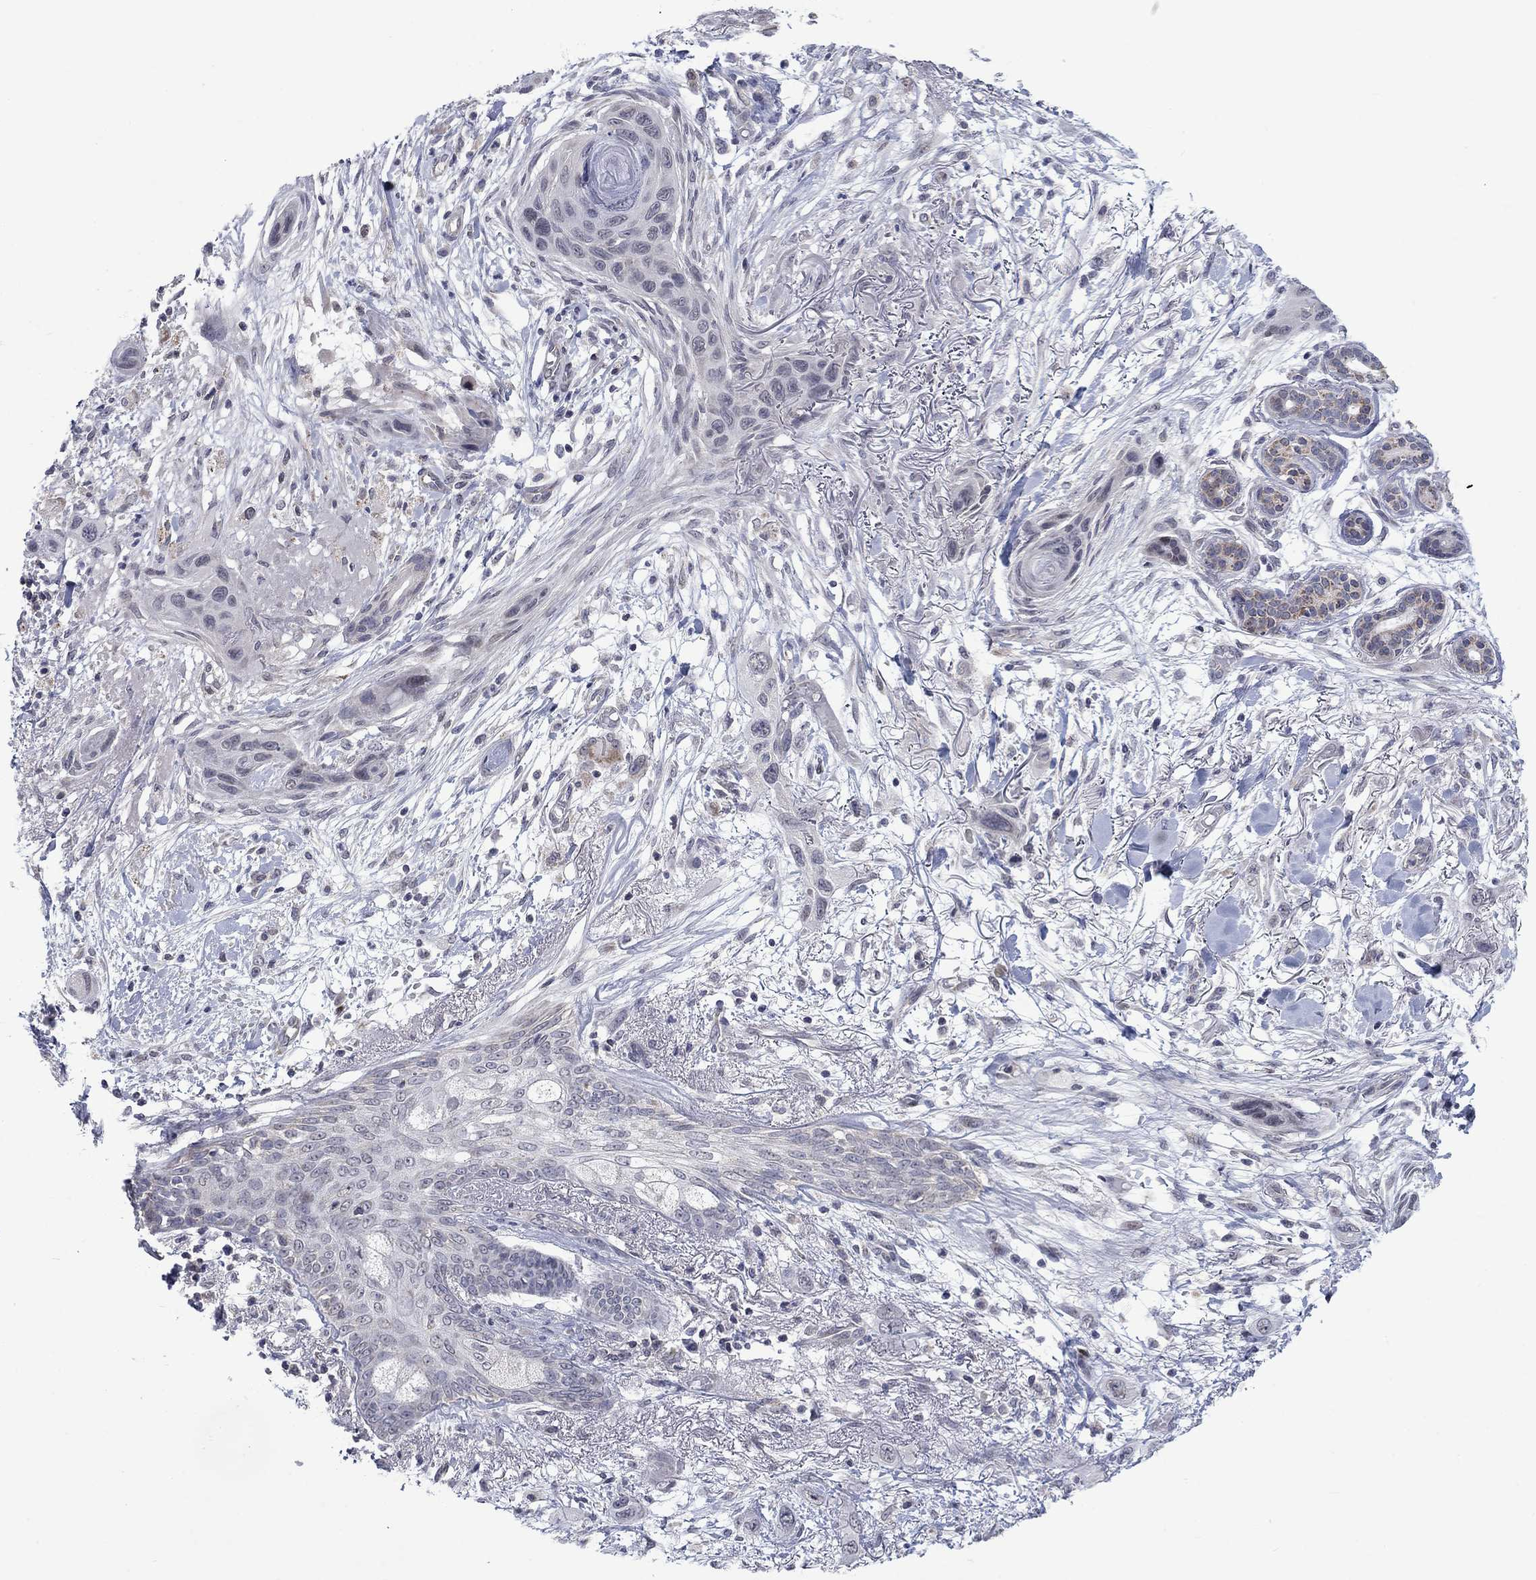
{"staining": {"intensity": "negative", "quantity": "none", "location": "none"}, "tissue": "skin cancer", "cell_type": "Tumor cells", "image_type": "cancer", "snomed": [{"axis": "morphology", "description": "Squamous cell carcinoma, NOS"}, {"axis": "topography", "description": "Skin"}], "caption": "IHC of squamous cell carcinoma (skin) reveals no positivity in tumor cells.", "gene": "KCNJ16", "patient": {"sex": "male", "age": 79}}